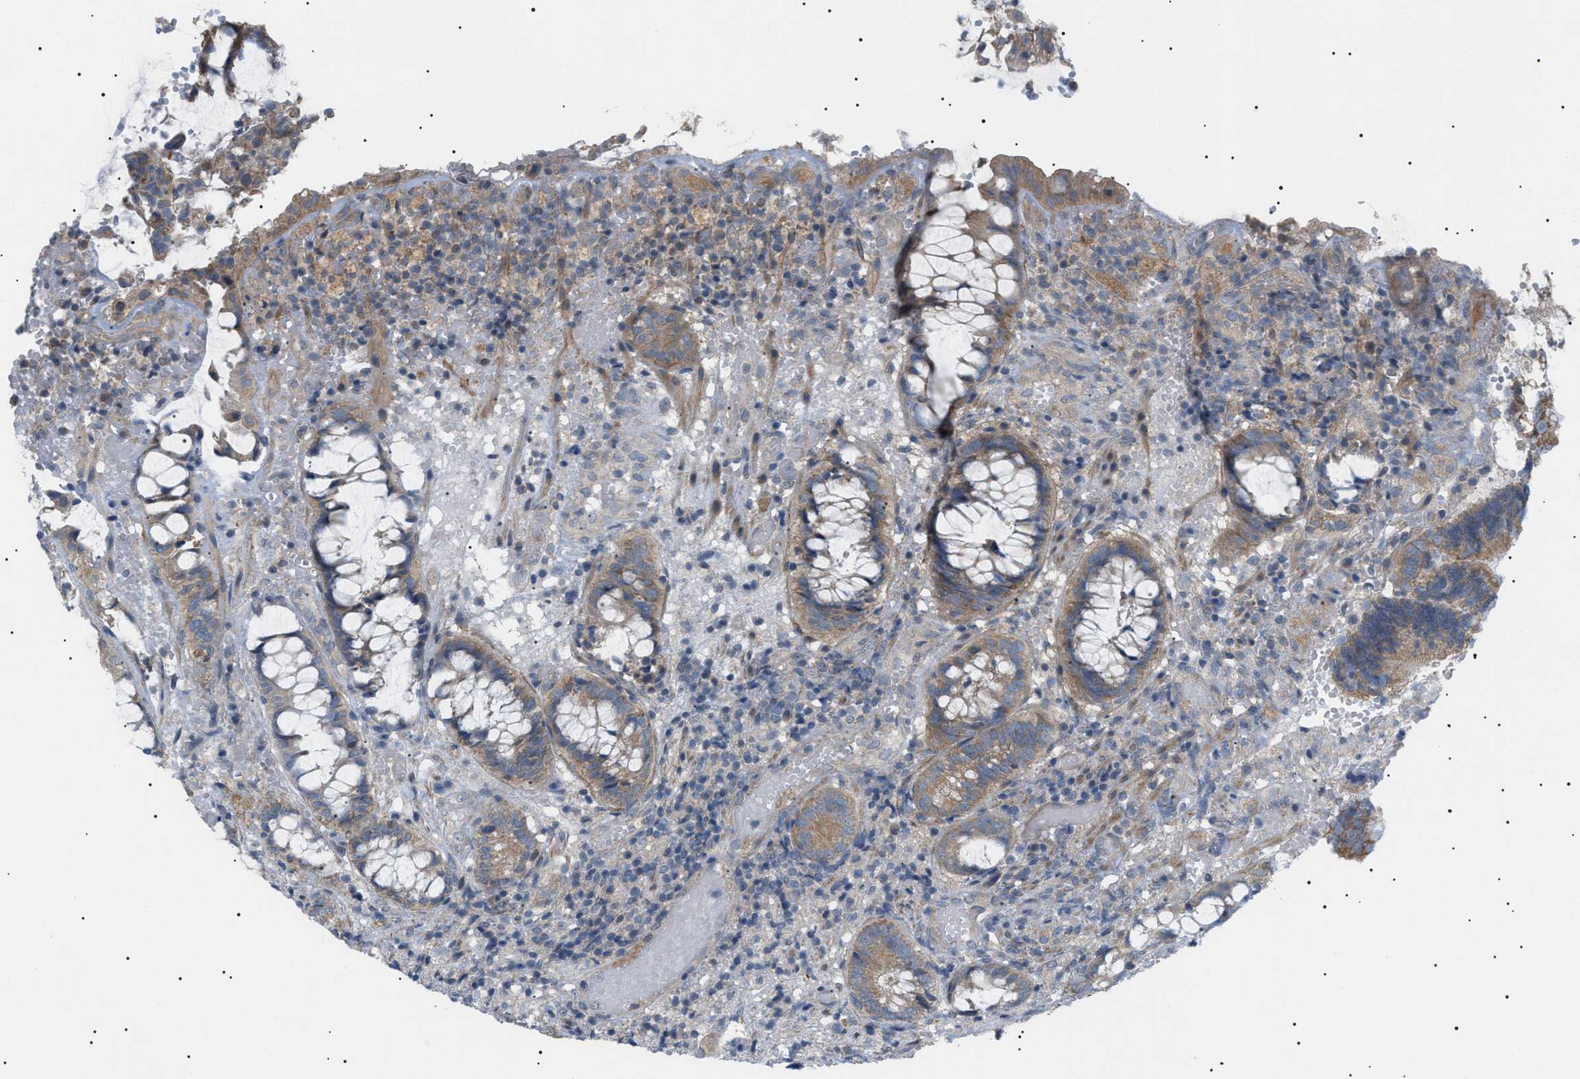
{"staining": {"intensity": "moderate", "quantity": ">75%", "location": "cytoplasmic/membranous"}, "tissue": "colorectal cancer", "cell_type": "Tumor cells", "image_type": "cancer", "snomed": [{"axis": "morphology", "description": "Adenocarcinoma, NOS"}, {"axis": "topography", "description": "Colon"}], "caption": "Brown immunohistochemical staining in human colorectal cancer (adenocarcinoma) demonstrates moderate cytoplasmic/membranous expression in approximately >75% of tumor cells. Ihc stains the protein of interest in brown and the nuclei are stained blue.", "gene": "IRS2", "patient": {"sex": "female", "age": 57}}